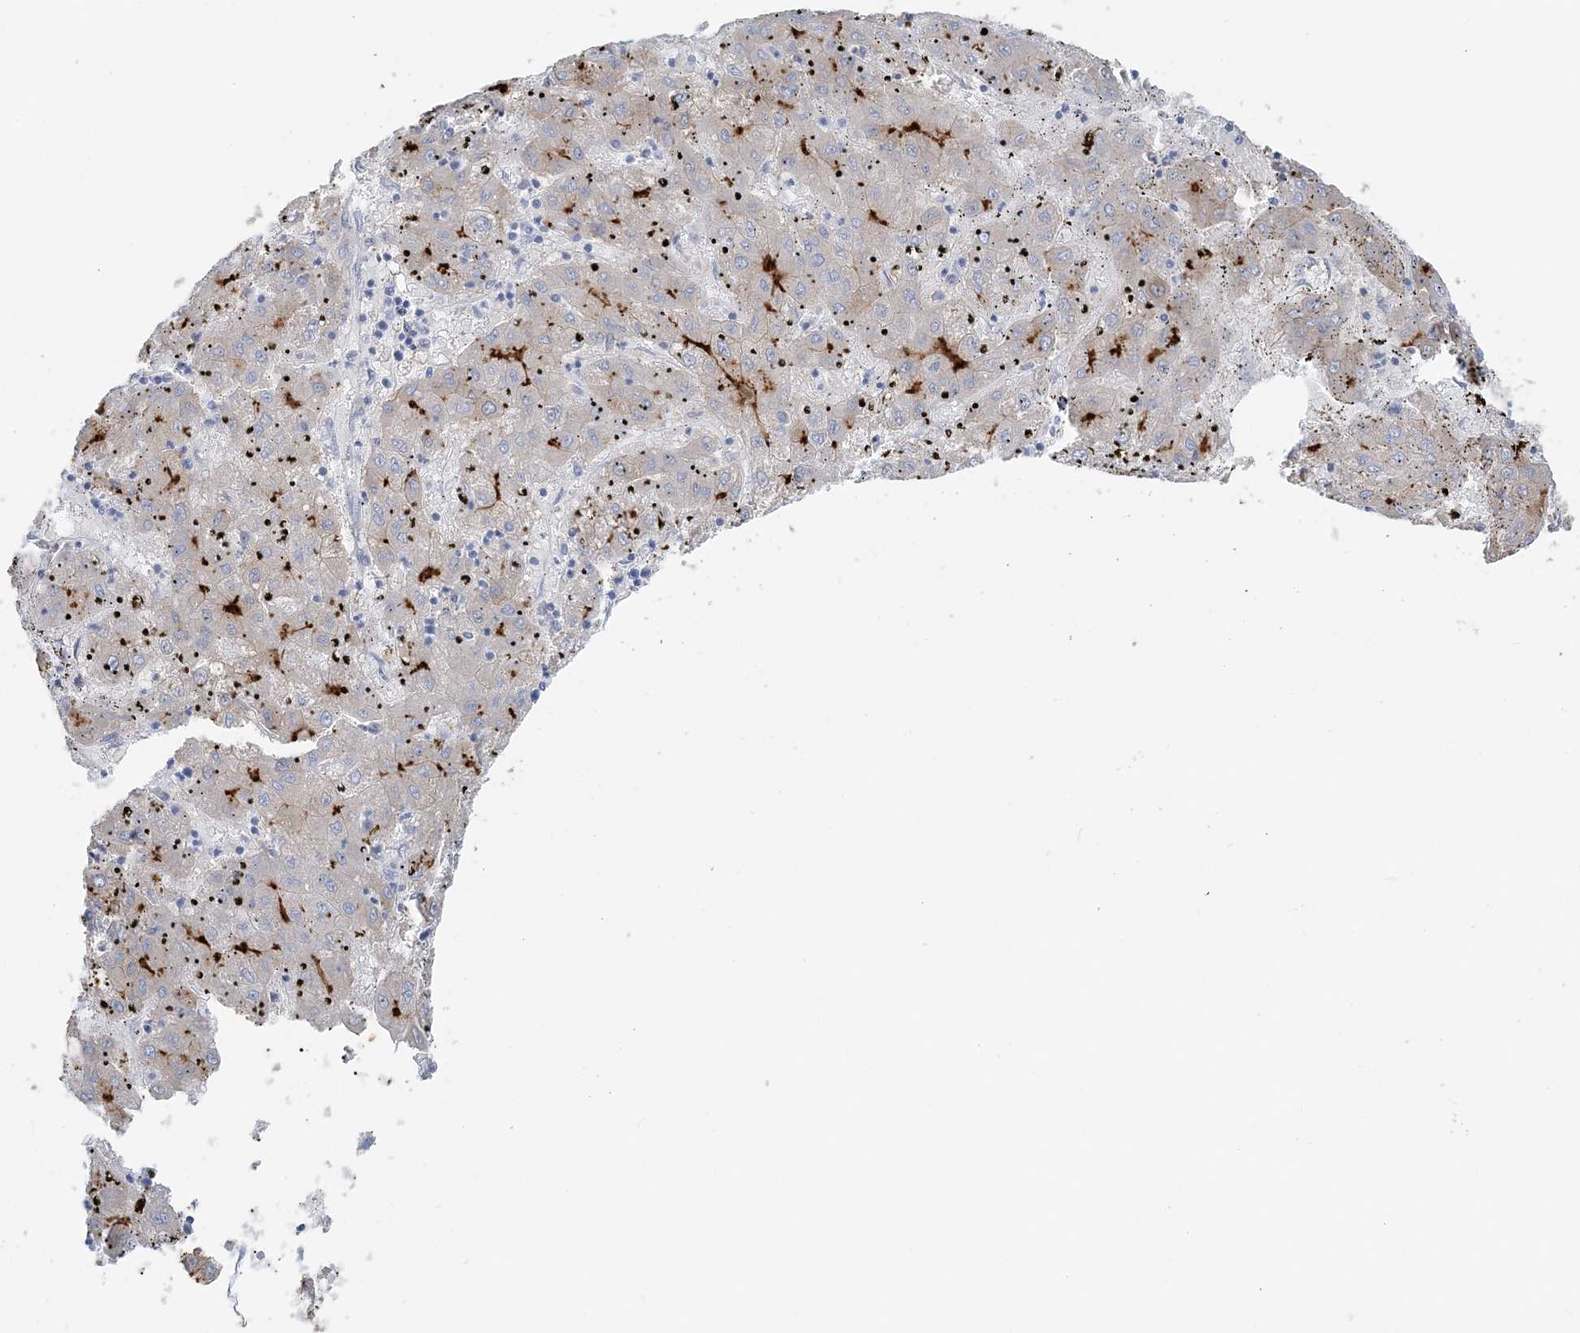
{"staining": {"intensity": "negative", "quantity": "none", "location": "none"}, "tissue": "liver cancer", "cell_type": "Tumor cells", "image_type": "cancer", "snomed": [{"axis": "morphology", "description": "Carcinoma, Hepatocellular, NOS"}, {"axis": "topography", "description": "Liver"}], "caption": "There is no significant positivity in tumor cells of liver cancer.", "gene": "TBC1D5", "patient": {"sex": "male", "age": 72}}